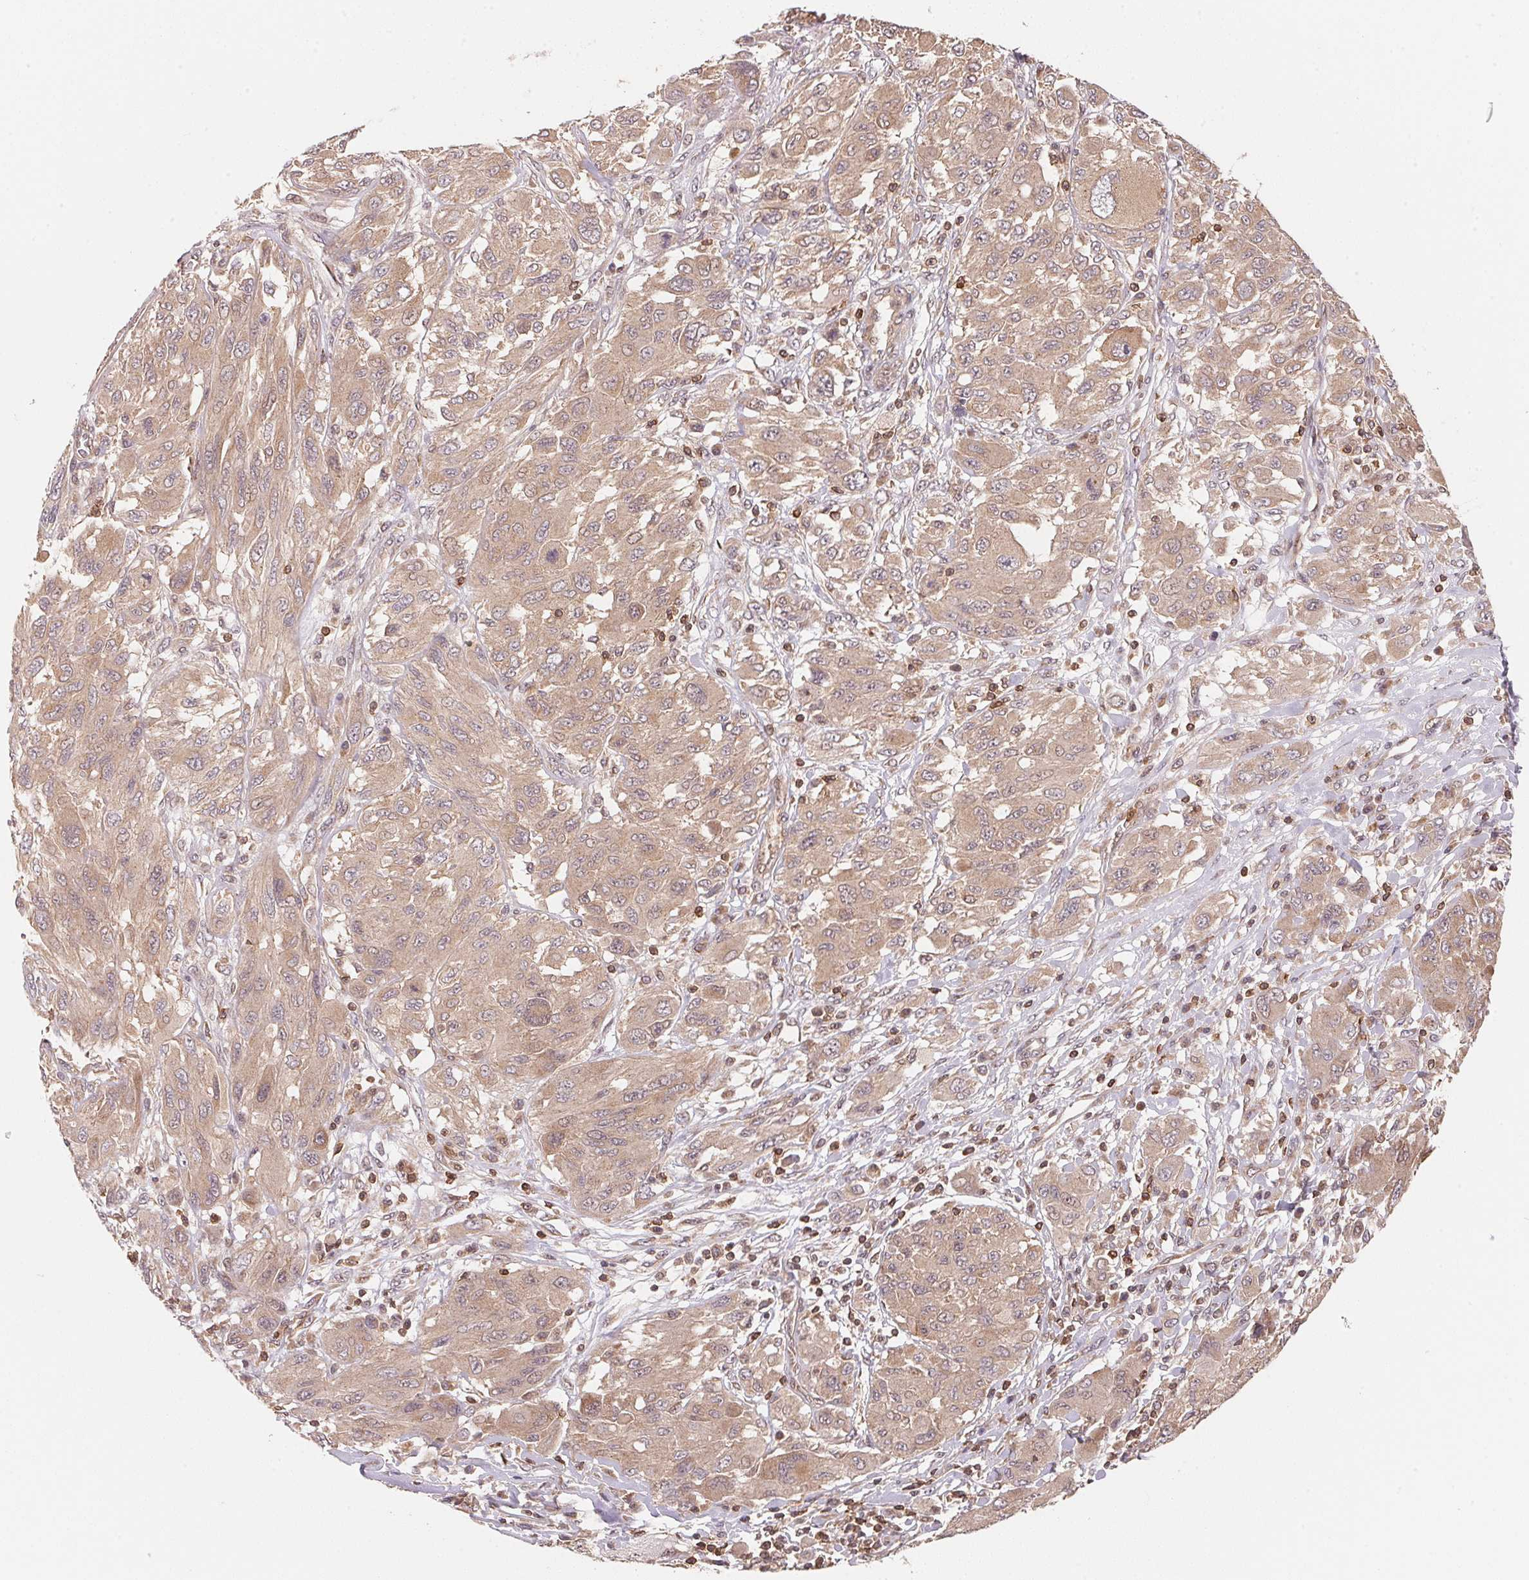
{"staining": {"intensity": "weak", "quantity": ">75%", "location": "cytoplasmic/membranous"}, "tissue": "melanoma", "cell_type": "Tumor cells", "image_type": "cancer", "snomed": [{"axis": "morphology", "description": "Malignant melanoma, NOS"}, {"axis": "topography", "description": "Skin"}], "caption": "Protein positivity by IHC shows weak cytoplasmic/membranous staining in about >75% of tumor cells in melanoma.", "gene": "CCDC102B", "patient": {"sex": "female", "age": 91}}